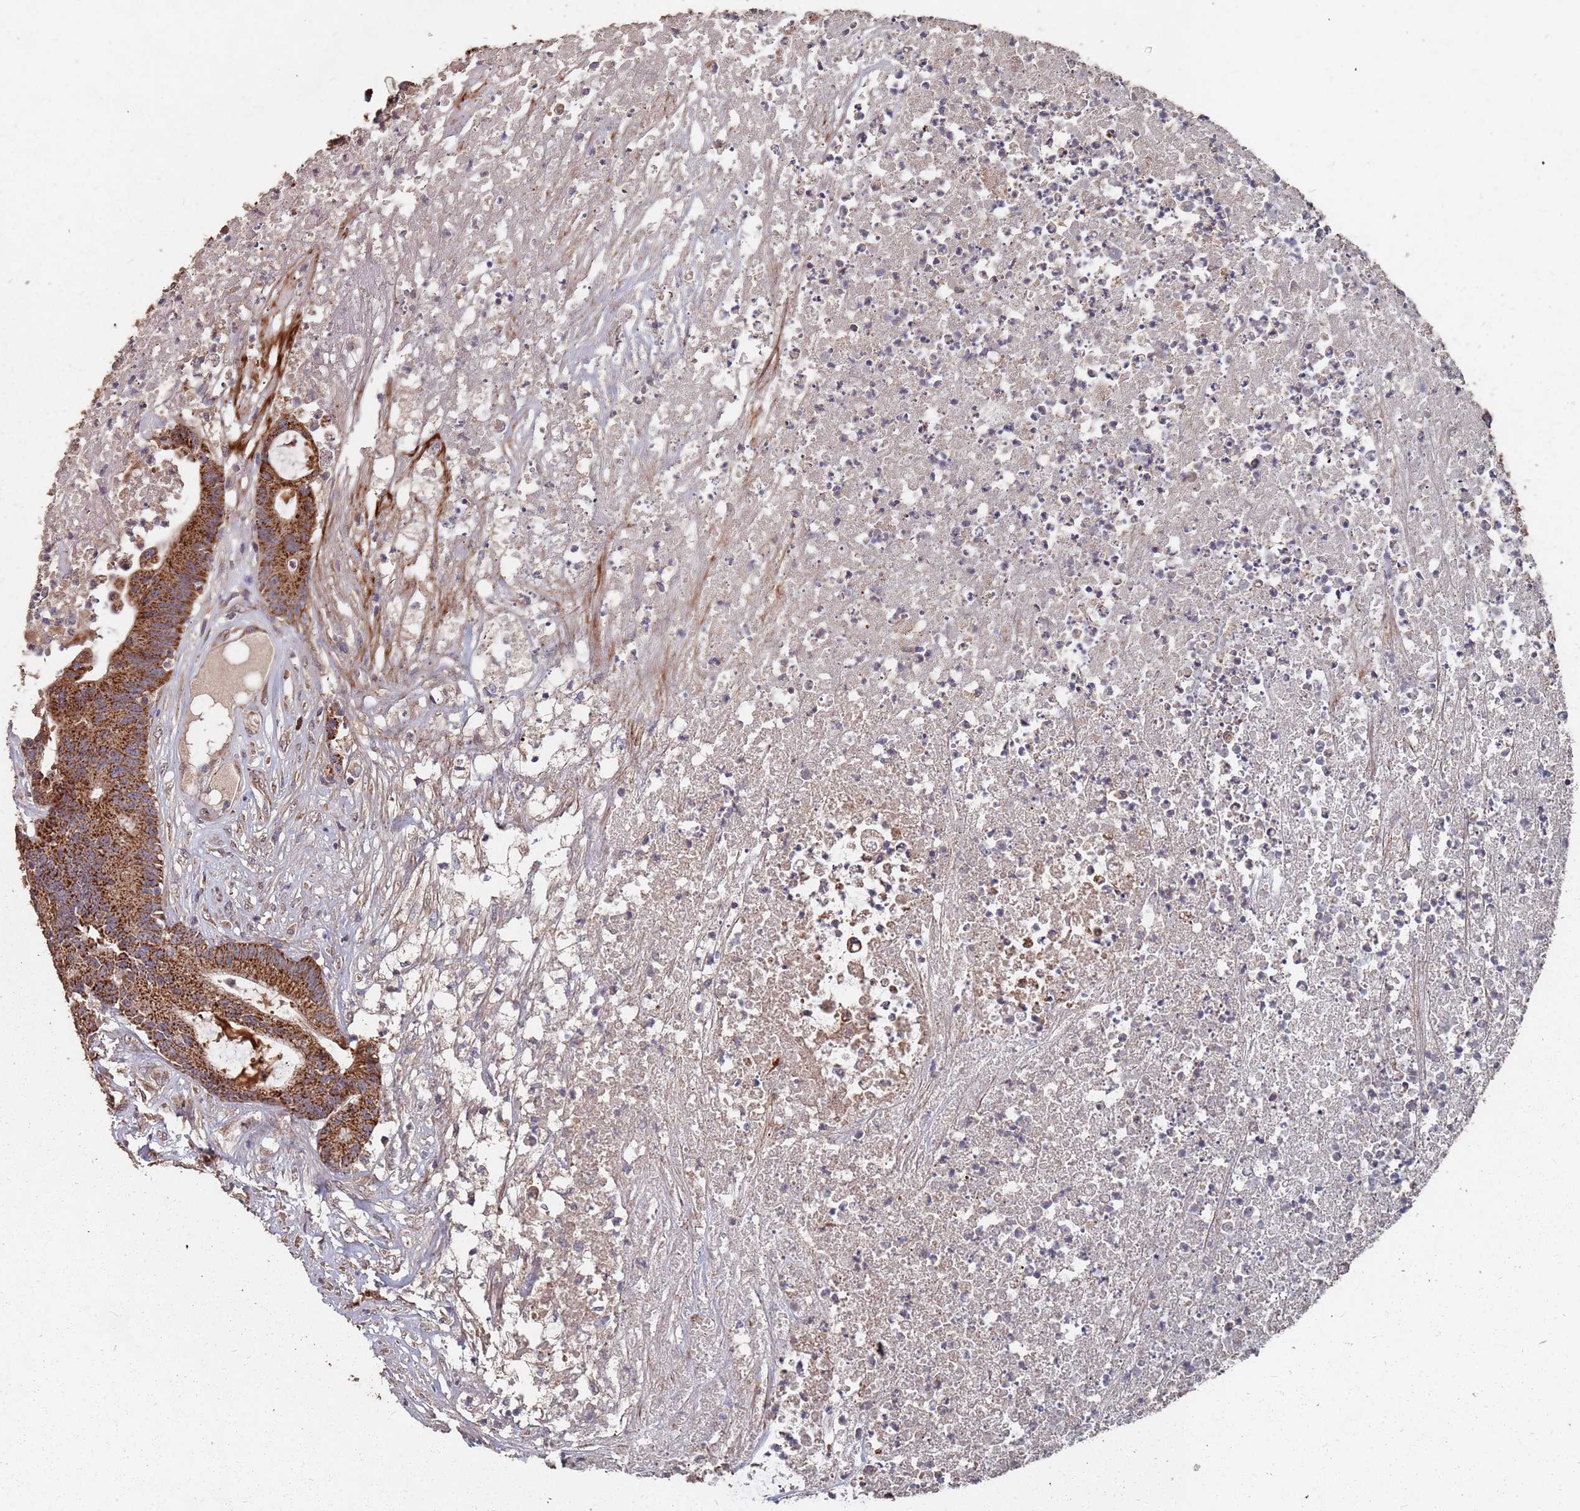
{"staining": {"intensity": "strong", "quantity": ">75%", "location": "cytoplasmic/membranous"}, "tissue": "colorectal cancer", "cell_type": "Tumor cells", "image_type": "cancer", "snomed": [{"axis": "morphology", "description": "Adenocarcinoma, NOS"}, {"axis": "topography", "description": "Colon"}], "caption": "Human colorectal cancer (adenocarcinoma) stained with a brown dye shows strong cytoplasmic/membranous positive staining in about >75% of tumor cells.", "gene": "PRORP", "patient": {"sex": "female", "age": 84}}